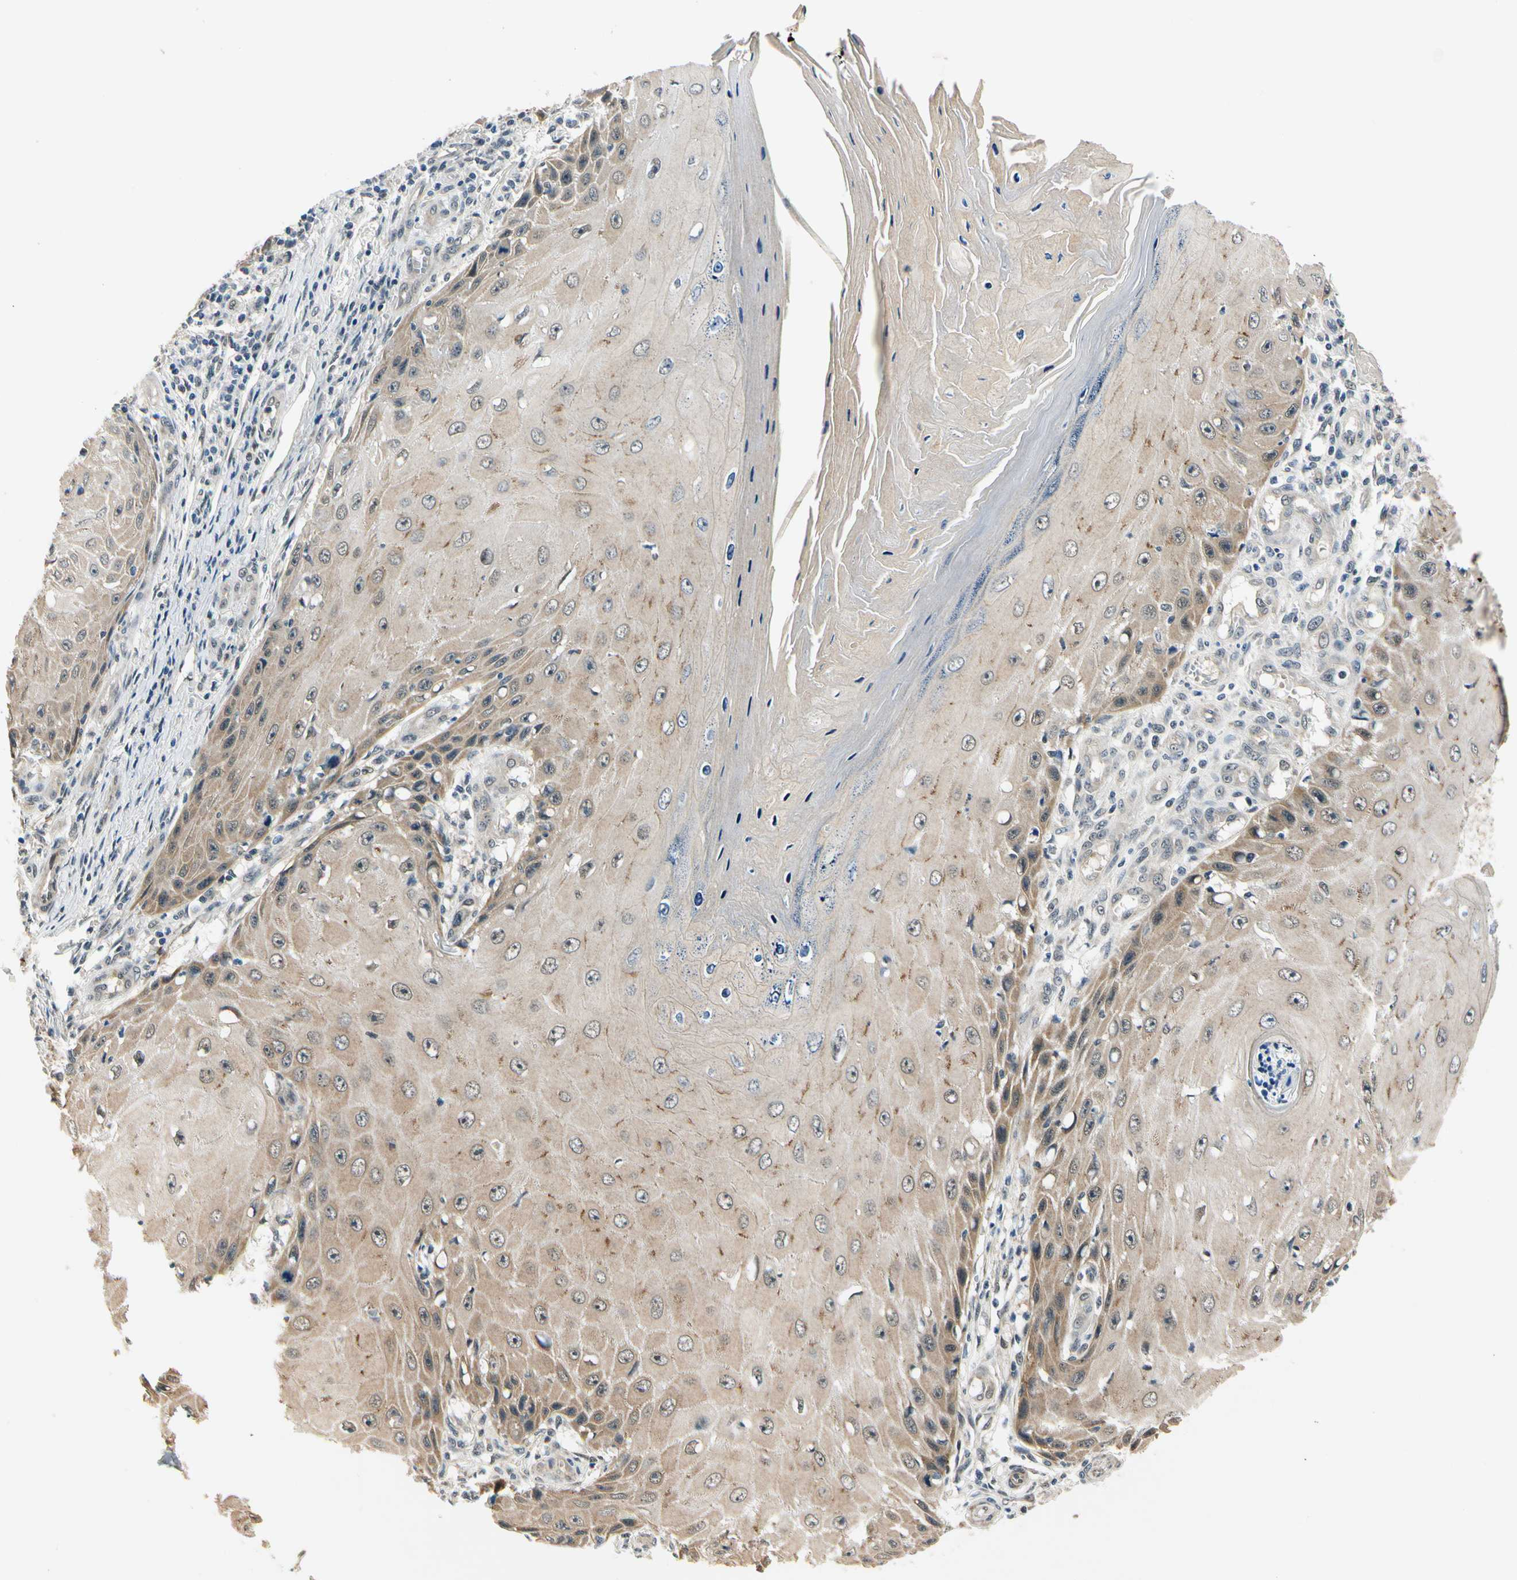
{"staining": {"intensity": "weak", "quantity": "25%-75%", "location": "cytoplasmic/membranous"}, "tissue": "skin cancer", "cell_type": "Tumor cells", "image_type": "cancer", "snomed": [{"axis": "morphology", "description": "Squamous cell carcinoma, NOS"}, {"axis": "topography", "description": "Skin"}], "caption": "Immunohistochemical staining of human squamous cell carcinoma (skin) displays low levels of weak cytoplasmic/membranous protein staining in about 25%-75% of tumor cells.", "gene": "PDK2", "patient": {"sex": "female", "age": 73}}